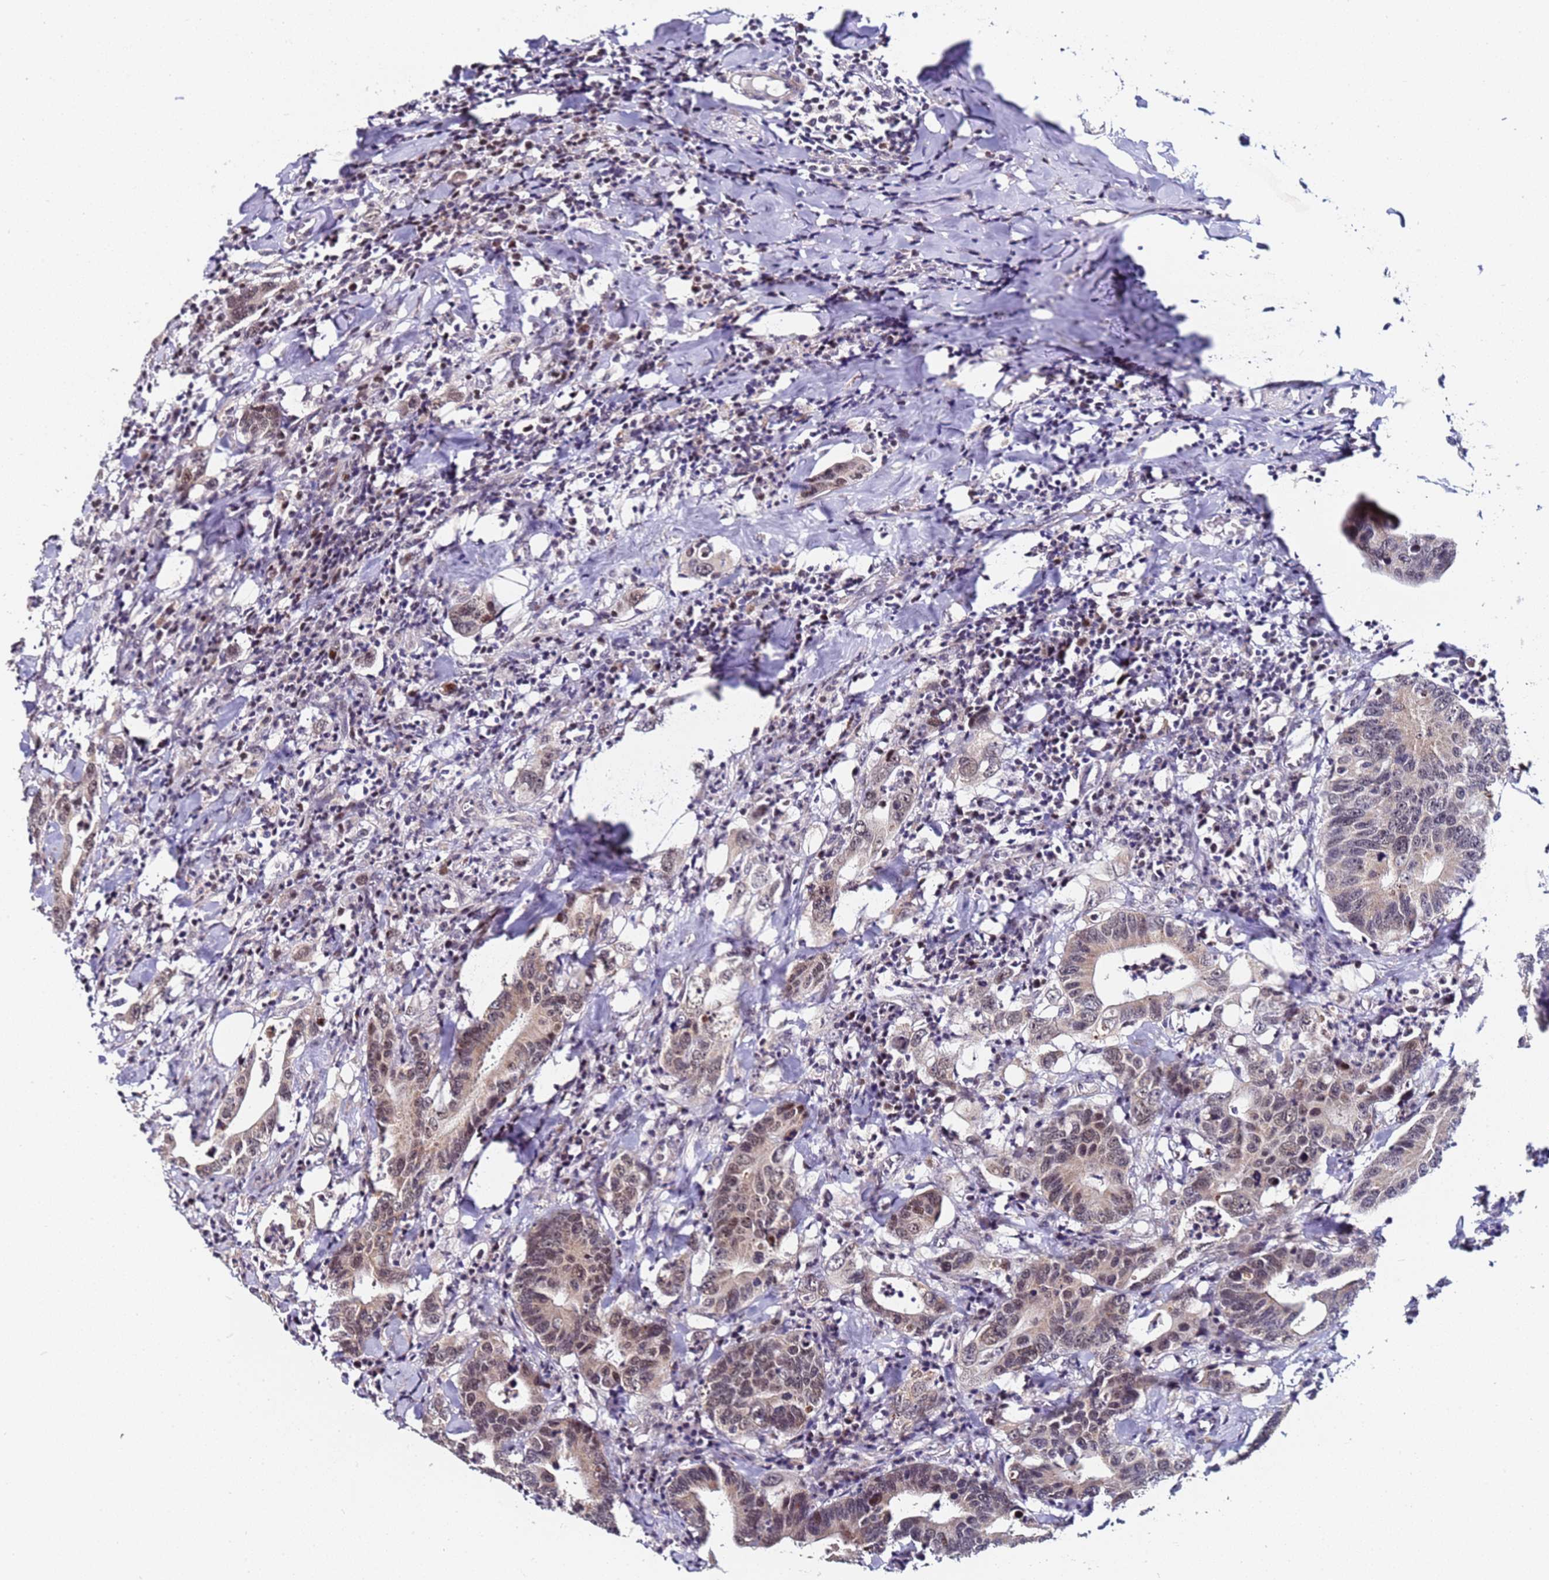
{"staining": {"intensity": "weak", "quantity": "<25%", "location": "cytoplasmic/membranous,nuclear"}, "tissue": "colorectal cancer", "cell_type": "Tumor cells", "image_type": "cancer", "snomed": [{"axis": "morphology", "description": "Adenocarcinoma, NOS"}, {"axis": "topography", "description": "Colon"}], "caption": "Tumor cells show no significant positivity in colorectal cancer (adenocarcinoma).", "gene": "PPM1H", "patient": {"sex": "female", "age": 75}}